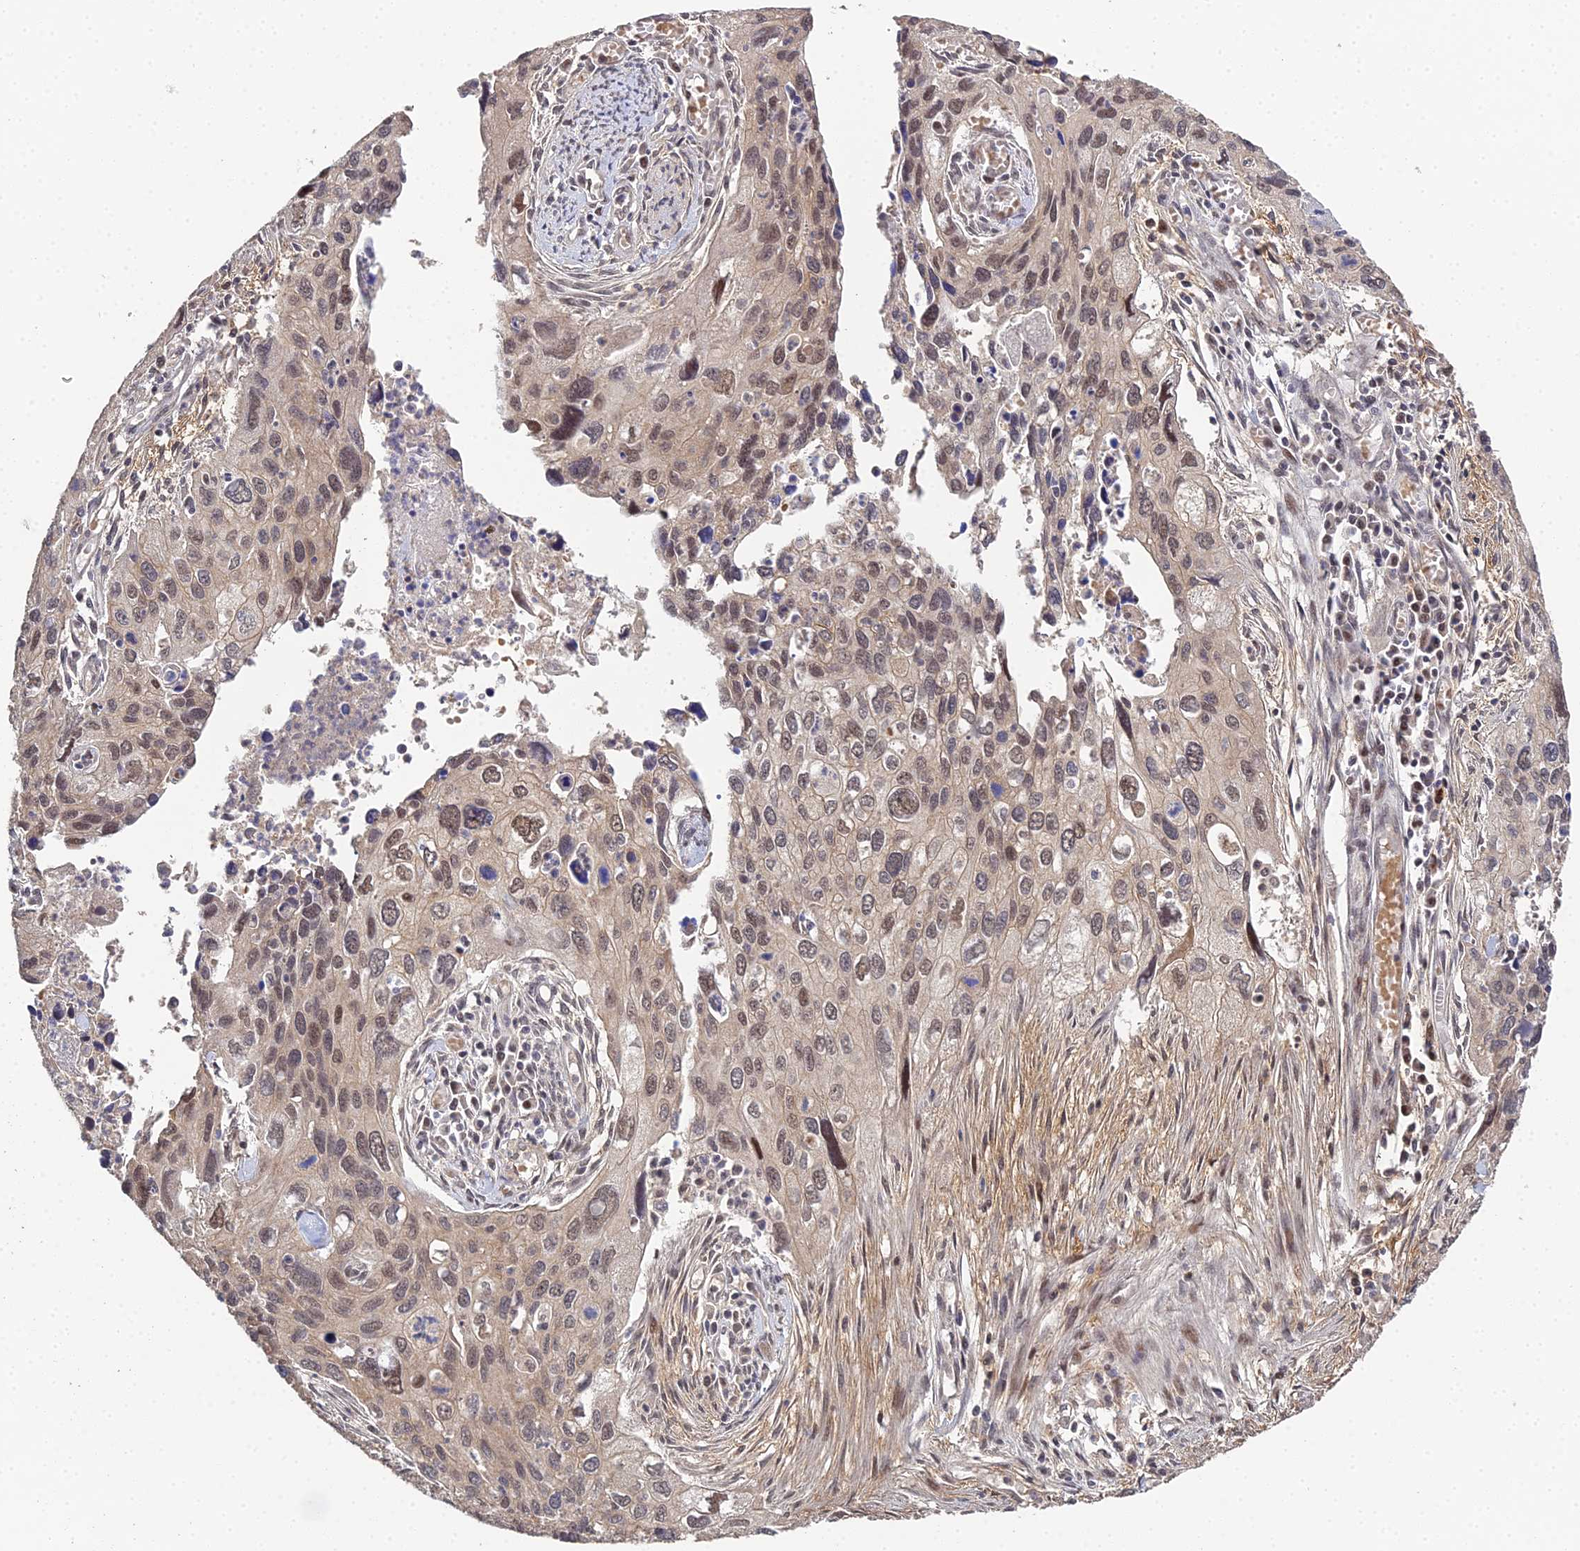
{"staining": {"intensity": "weak", "quantity": "25%-75%", "location": "cytoplasmic/membranous,nuclear"}, "tissue": "cervical cancer", "cell_type": "Tumor cells", "image_type": "cancer", "snomed": [{"axis": "morphology", "description": "Squamous cell carcinoma, NOS"}, {"axis": "topography", "description": "Cervix"}], "caption": "This photomicrograph shows squamous cell carcinoma (cervical) stained with immunohistochemistry to label a protein in brown. The cytoplasmic/membranous and nuclear of tumor cells show weak positivity for the protein. Nuclei are counter-stained blue.", "gene": "ERCC5", "patient": {"sex": "female", "age": 55}}